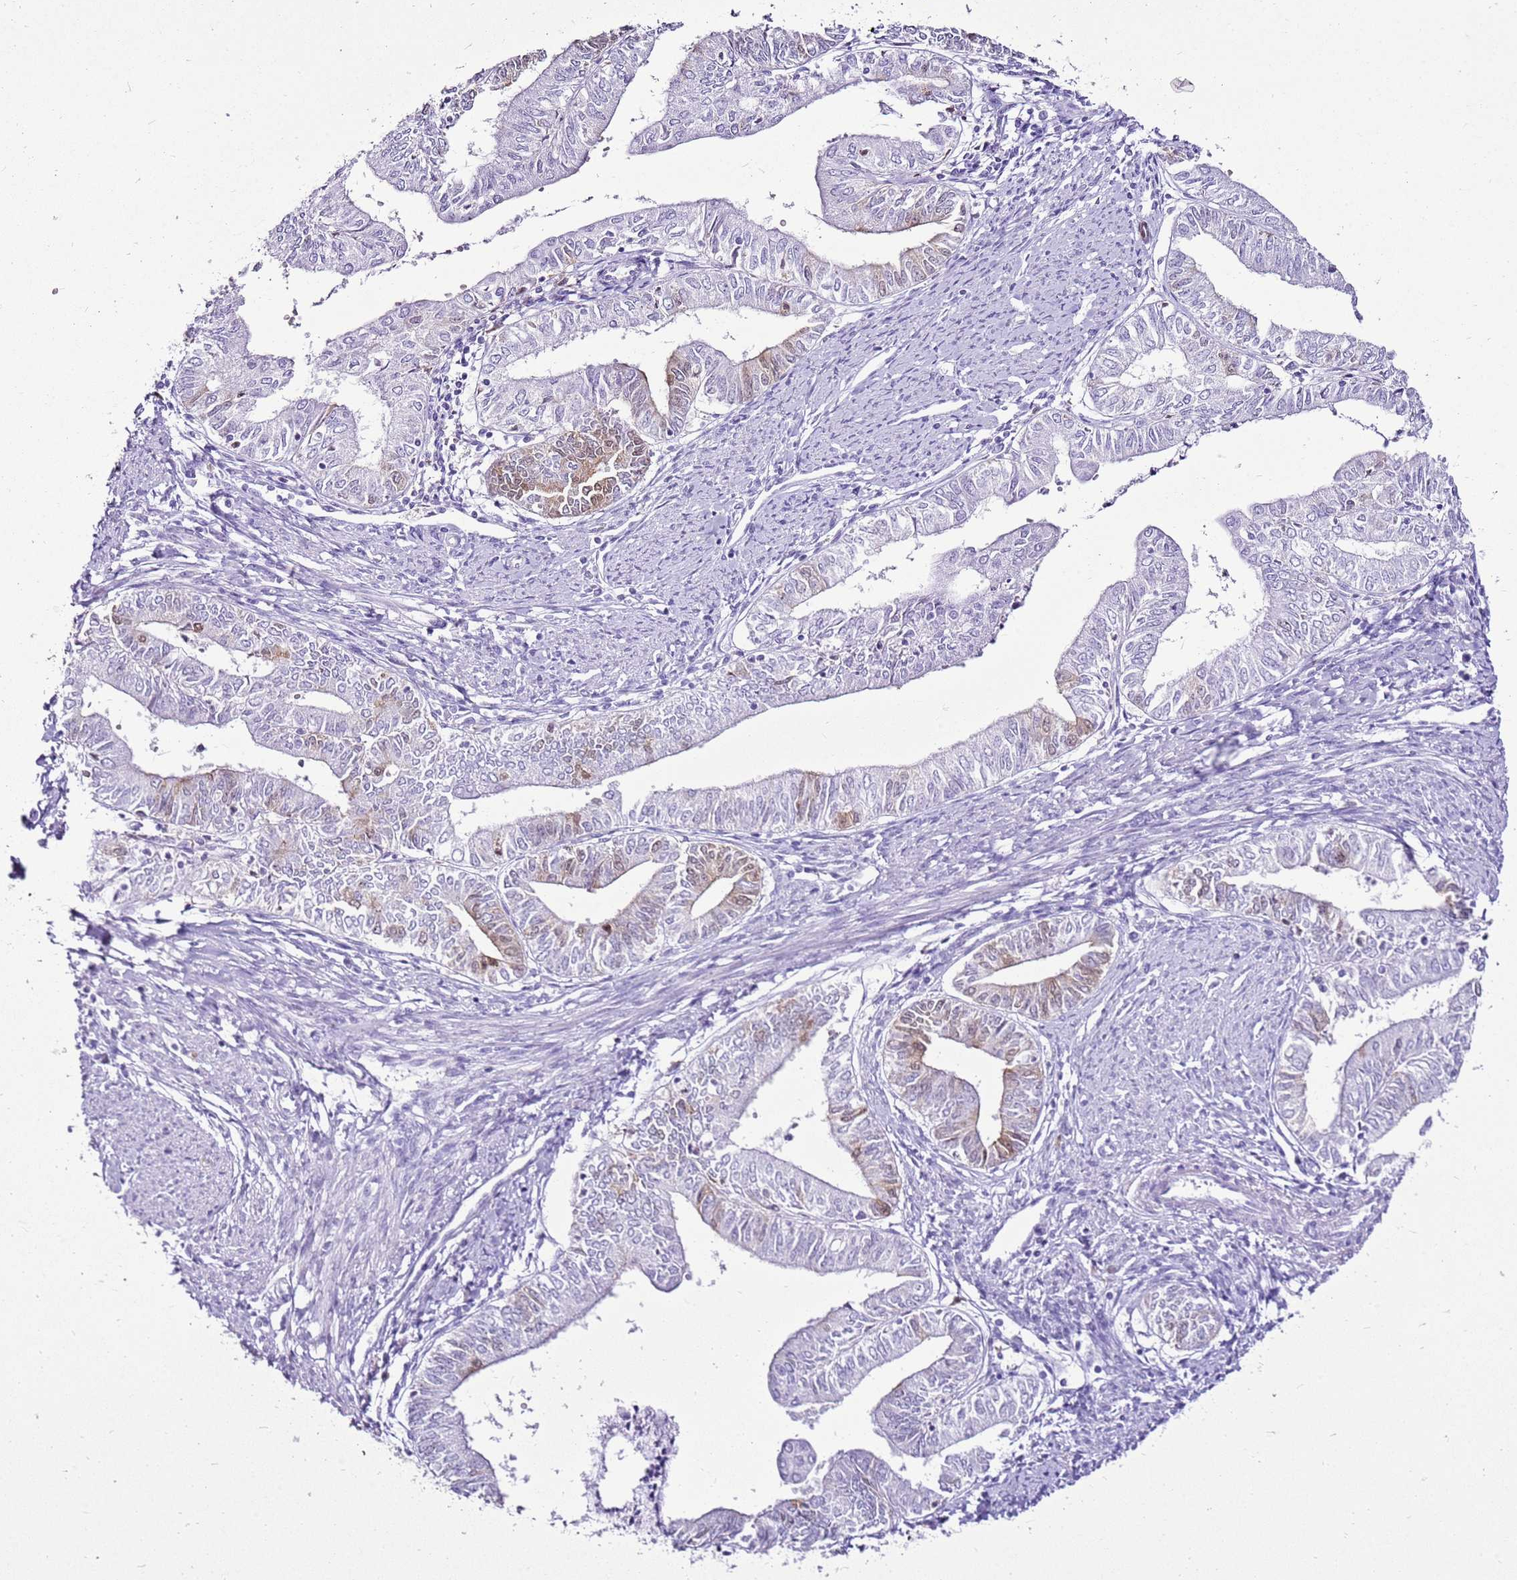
{"staining": {"intensity": "weak", "quantity": "<25%", "location": "cytoplasmic/membranous"}, "tissue": "endometrial cancer", "cell_type": "Tumor cells", "image_type": "cancer", "snomed": [{"axis": "morphology", "description": "Adenocarcinoma, NOS"}, {"axis": "topography", "description": "Endometrium"}], "caption": "This is a histopathology image of immunohistochemistry staining of endometrial adenocarcinoma, which shows no positivity in tumor cells.", "gene": "SPC25", "patient": {"sex": "female", "age": 66}}